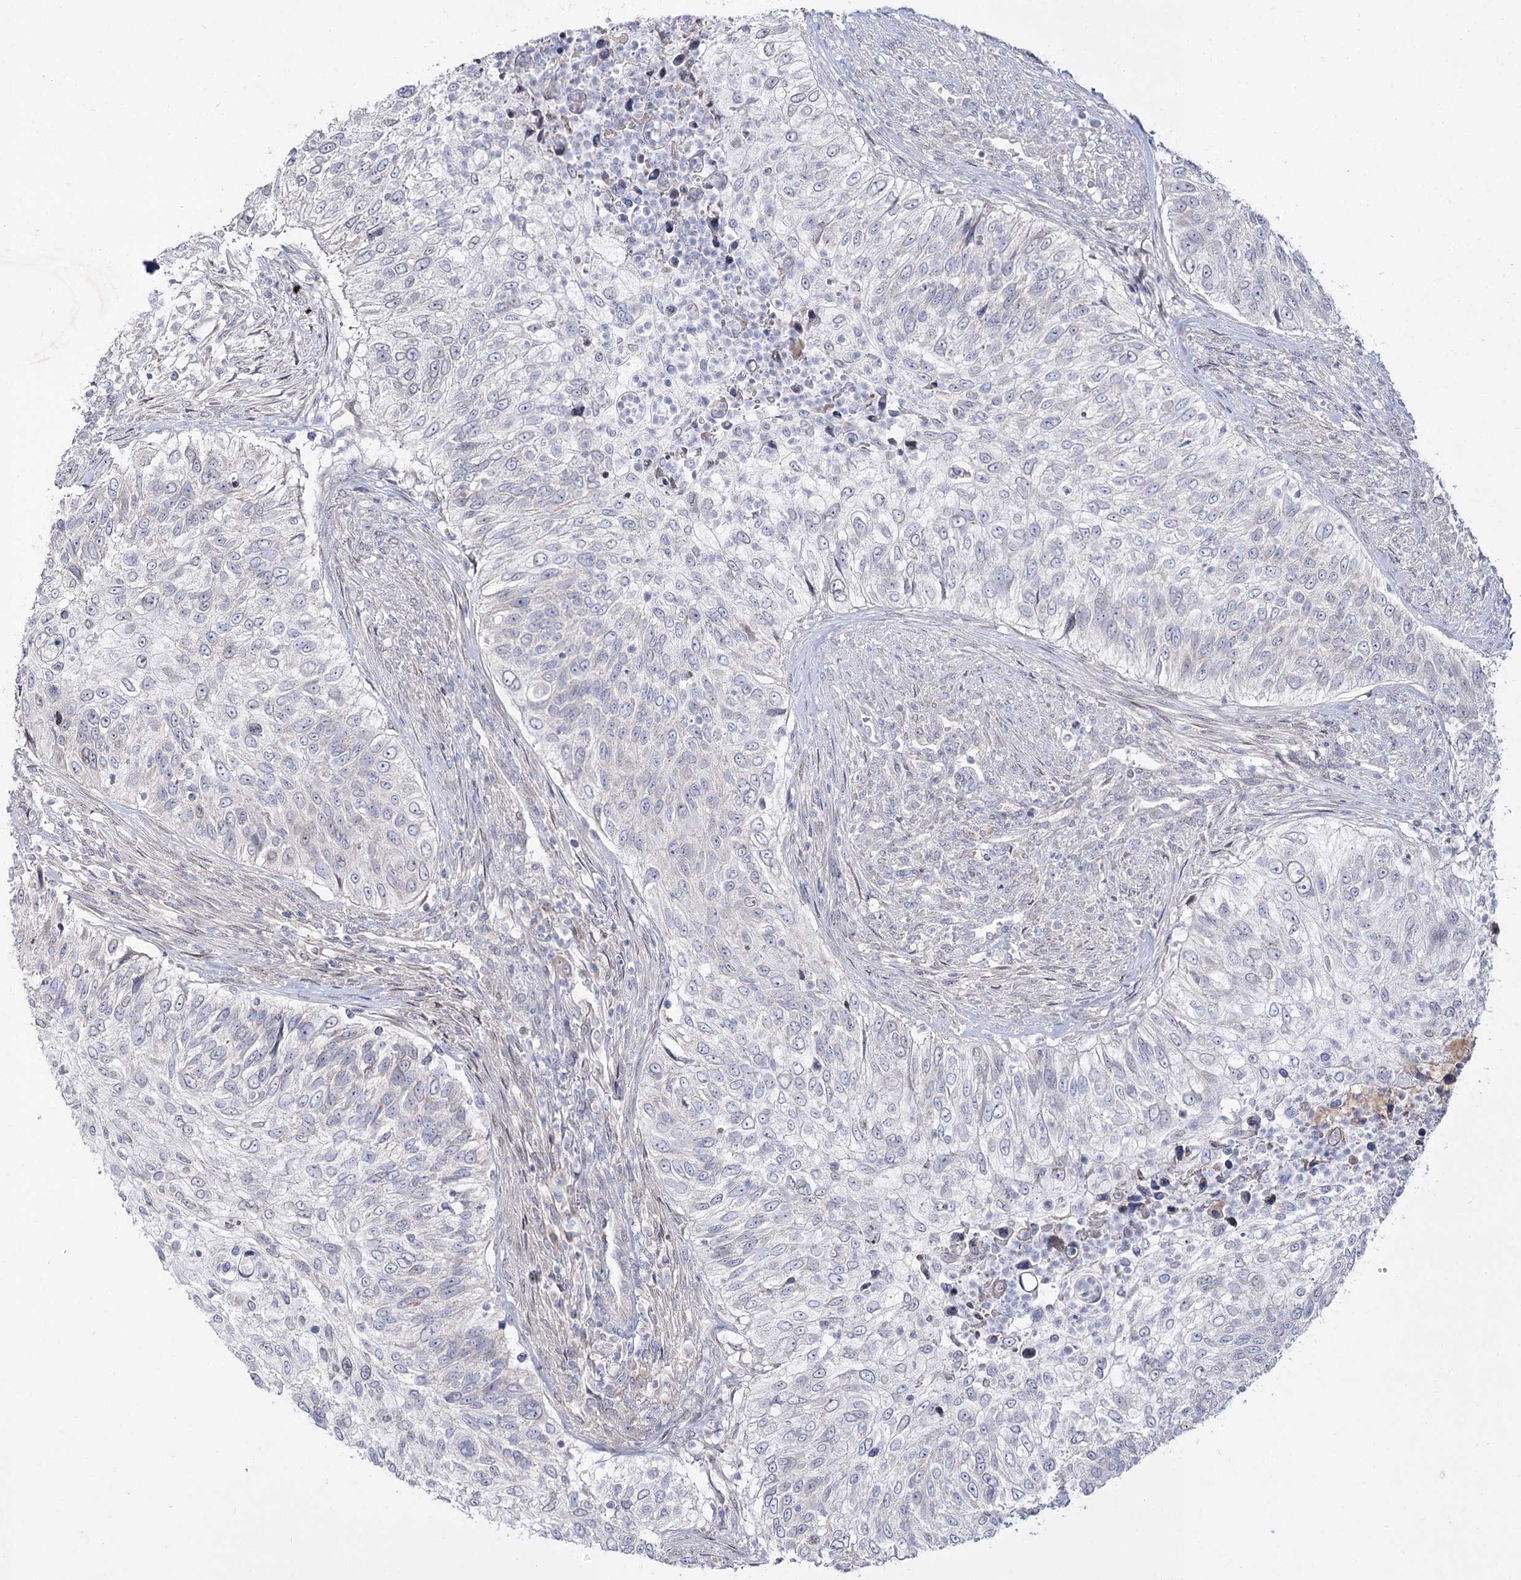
{"staining": {"intensity": "negative", "quantity": "none", "location": "none"}, "tissue": "urothelial cancer", "cell_type": "Tumor cells", "image_type": "cancer", "snomed": [{"axis": "morphology", "description": "Urothelial carcinoma, High grade"}, {"axis": "topography", "description": "Urinary bladder"}], "caption": "A photomicrograph of human high-grade urothelial carcinoma is negative for staining in tumor cells.", "gene": "C11orf80", "patient": {"sex": "female", "age": 60}}